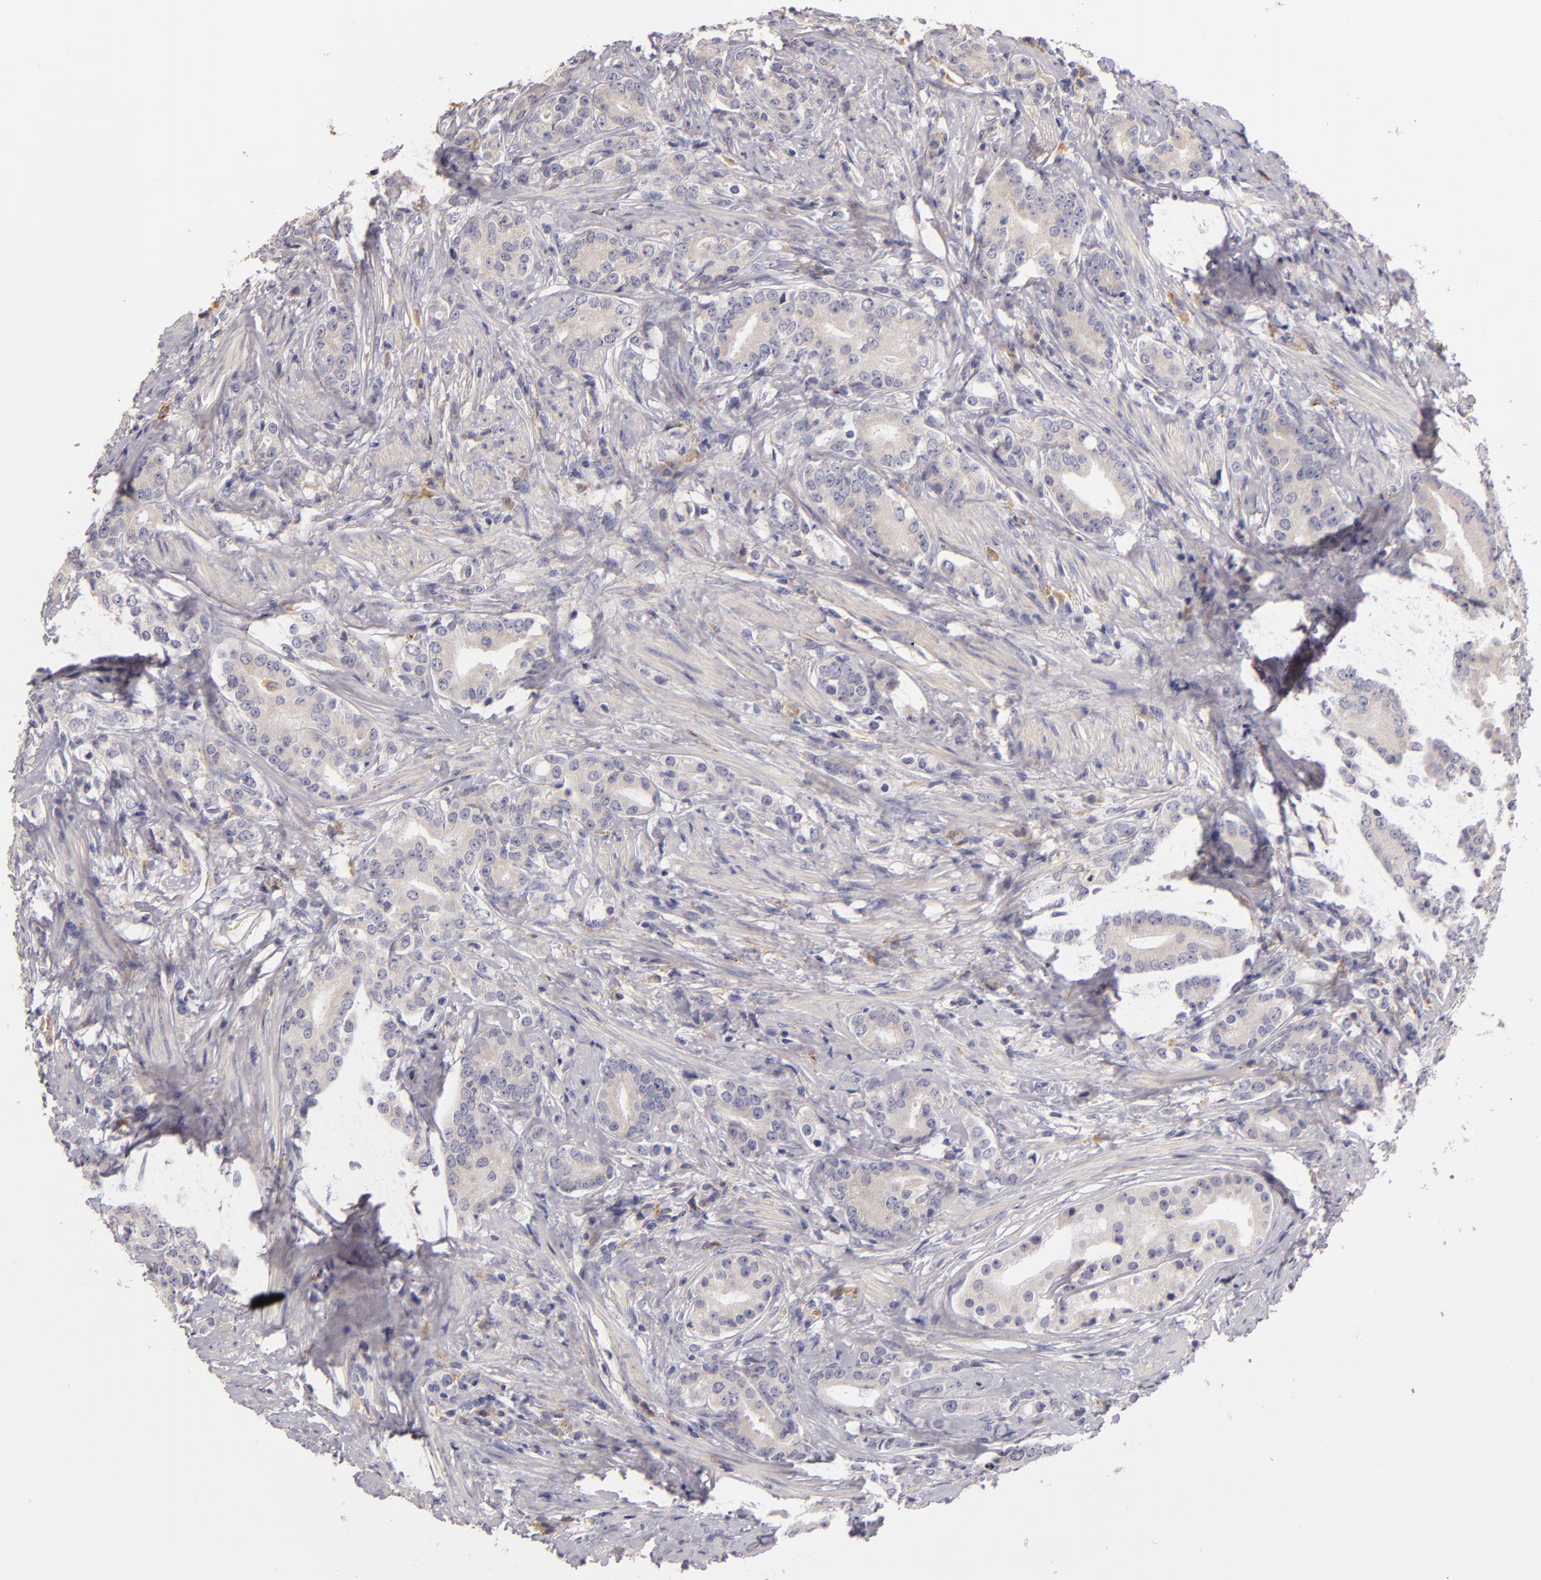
{"staining": {"intensity": "weak", "quantity": "<25%", "location": "cytoplasmic/membranous"}, "tissue": "prostate cancer", "cell_type": "Tumor cells", "image_type": "cancer", "snomed": [{"axis": "morphology", "description": "Adenocarcinoma, Medium grade"}, {"axis": "topography", "description": "Prostate"}], "caption": "IHC of prostate cancer (adenocarcinoma (medium-grade)) displays no positivity in tumor cells.", "gene": "TLR8", "patient": {"sex": "male", "age": 59}}